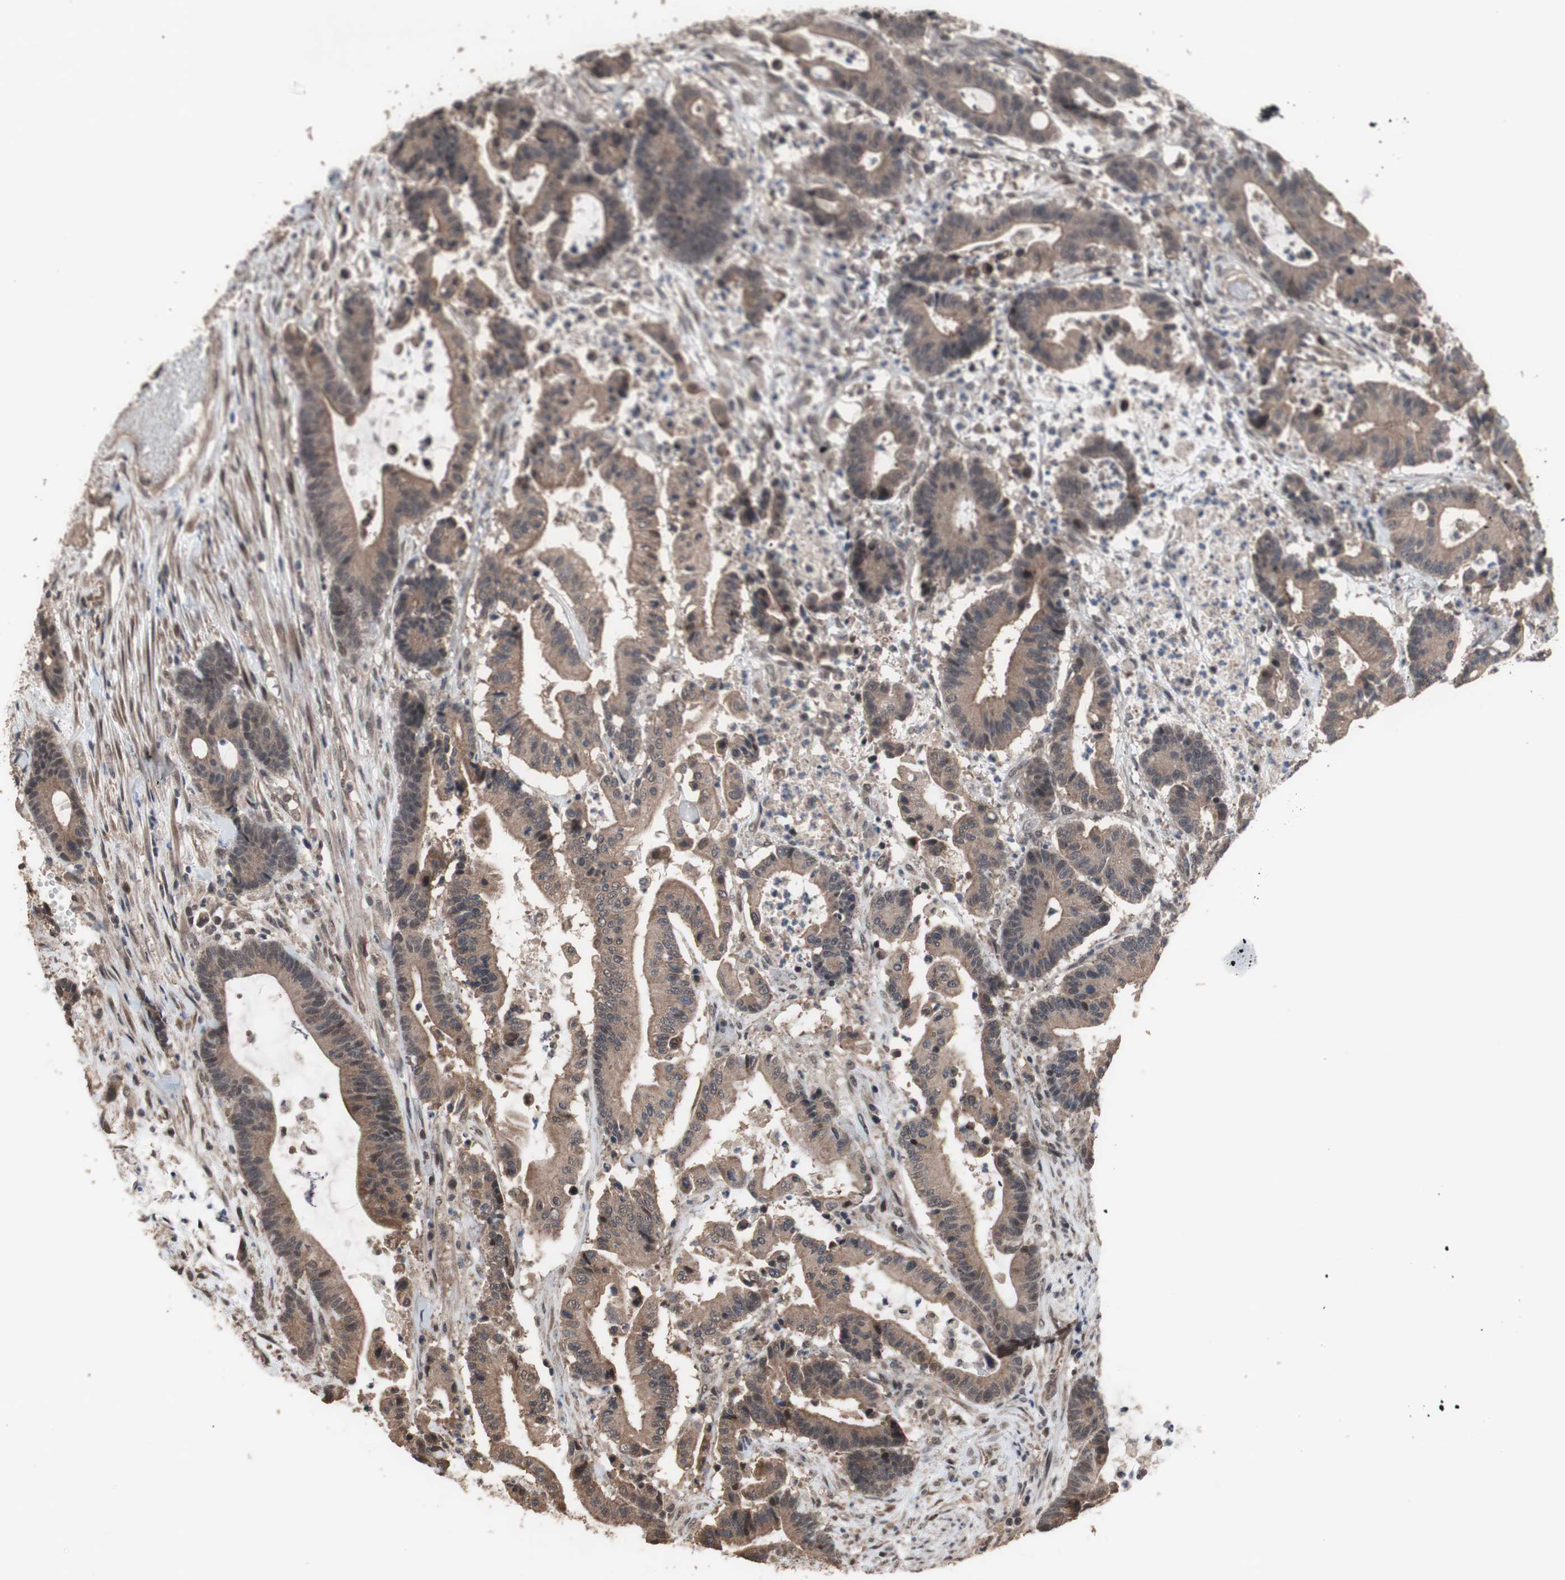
{"staining": {"intensity": "moderate", "quantity": ">75%", "location": "cytoplasmic/membranous"}, "tissue": "colorectal cancer", "cell_type": "Tumor cells", "image_type": "cancer", "snomed": [{"axis": "morphology", "description": "Adenocarcinoma, NOS"}, {"axis": "topography", "description": "Colon"}], "caption": "Immunohistochemical staining of colorectal cancer (adenocarcinoma) demonstrates moderate cytoplasmic/membranous protein expression in approximately >75% of tumor cells. The protein is shown in brown color, while the nuclei are stained blue.", "gene": "KANSL1", "patient": {"sex": "female", "age": 84}}